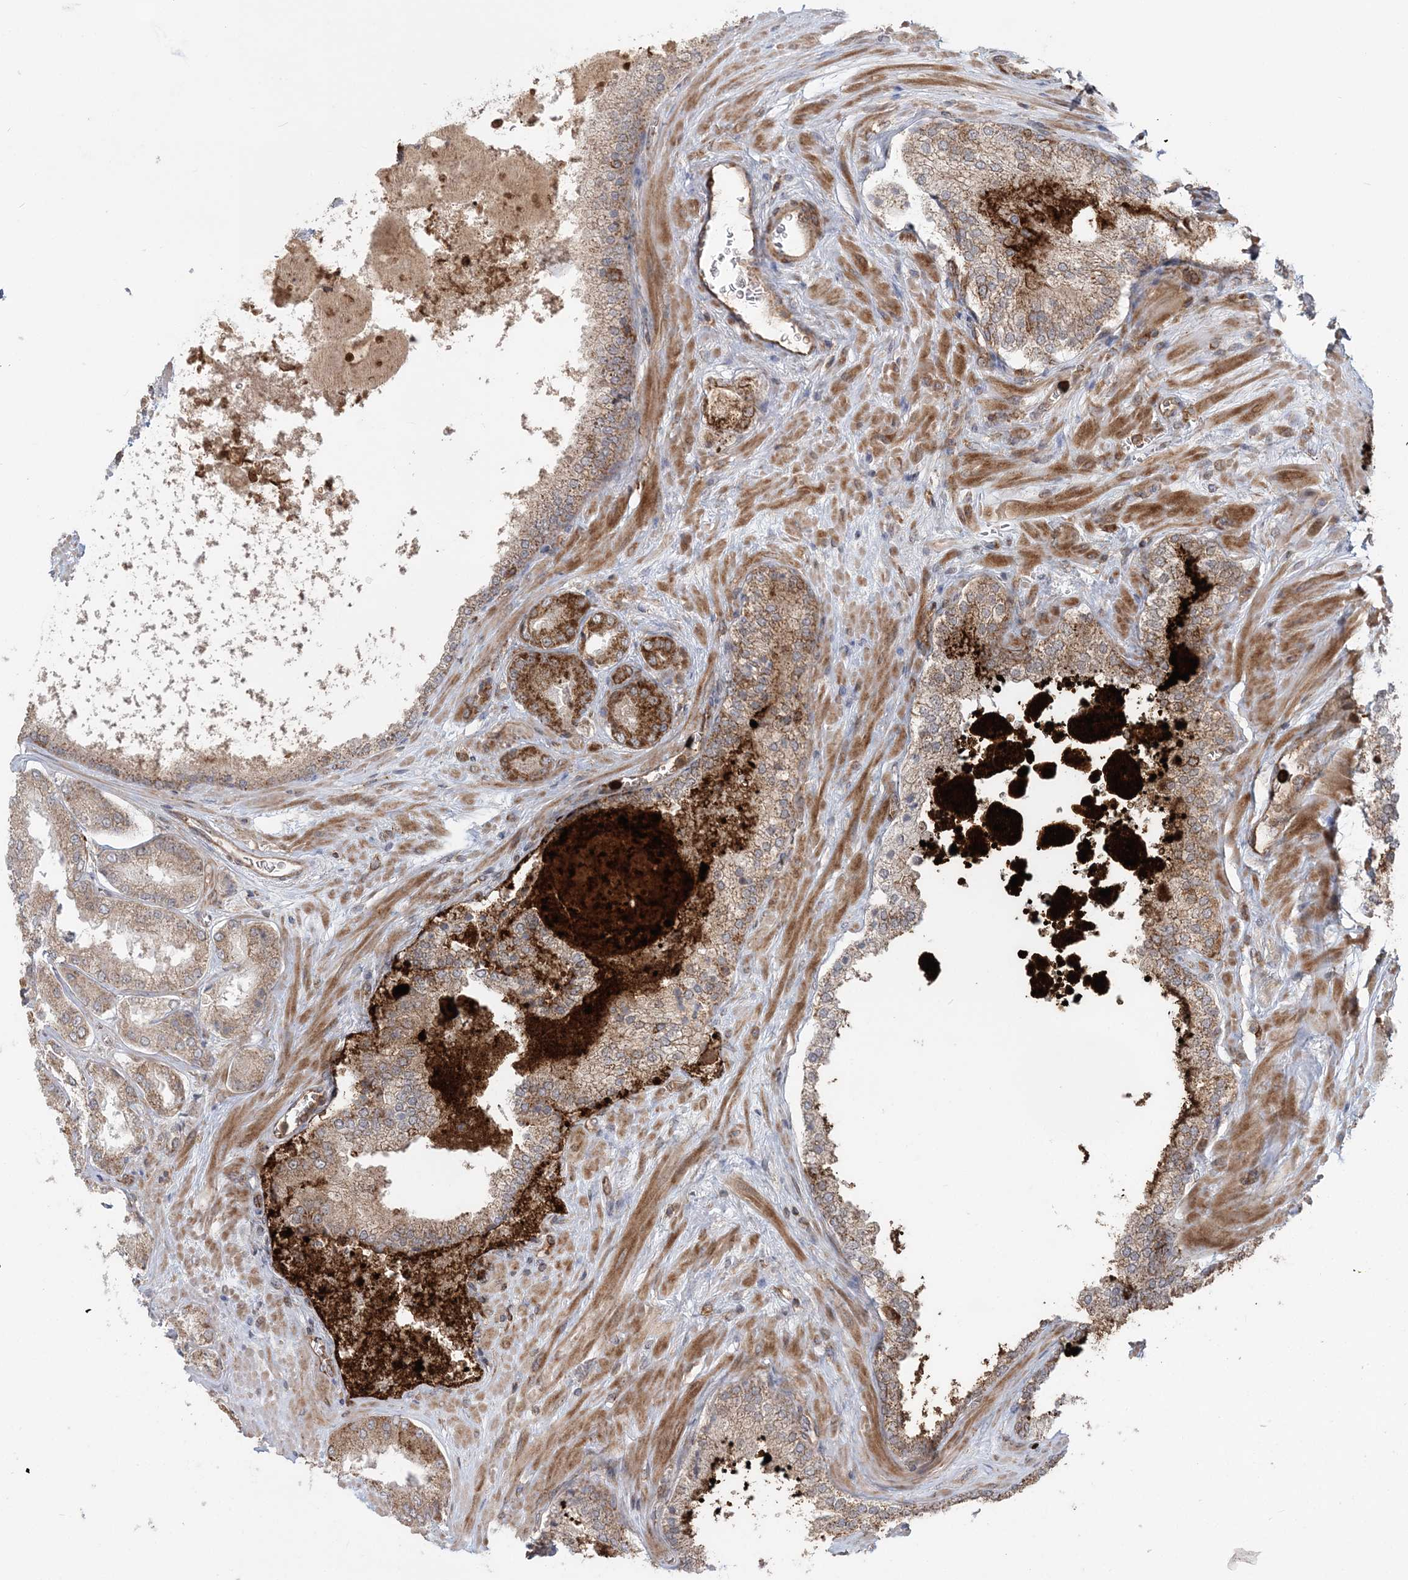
{"staining": {"intensity": "moderate", "quantity": ">75%", "location": "cytoplasmic/membranous"}, "tissue": "prostate cancer", "cell_type": "Tumor cells", "image_type": "cancer", "snomed": [{"axis": "morphology", "description": "Adenocarcinoma, Low grade"}, {"axis": "topography", "description": "Prostate"}], "caption": "Tumor cells show medium levels of moderate cytoplasmic/membranous staining in about >75% of cells in human prostate cancer (low-grade adenocarcinoma).", "gene": "LRPPRC", "patient": {"sex": "male", "age": 74}}